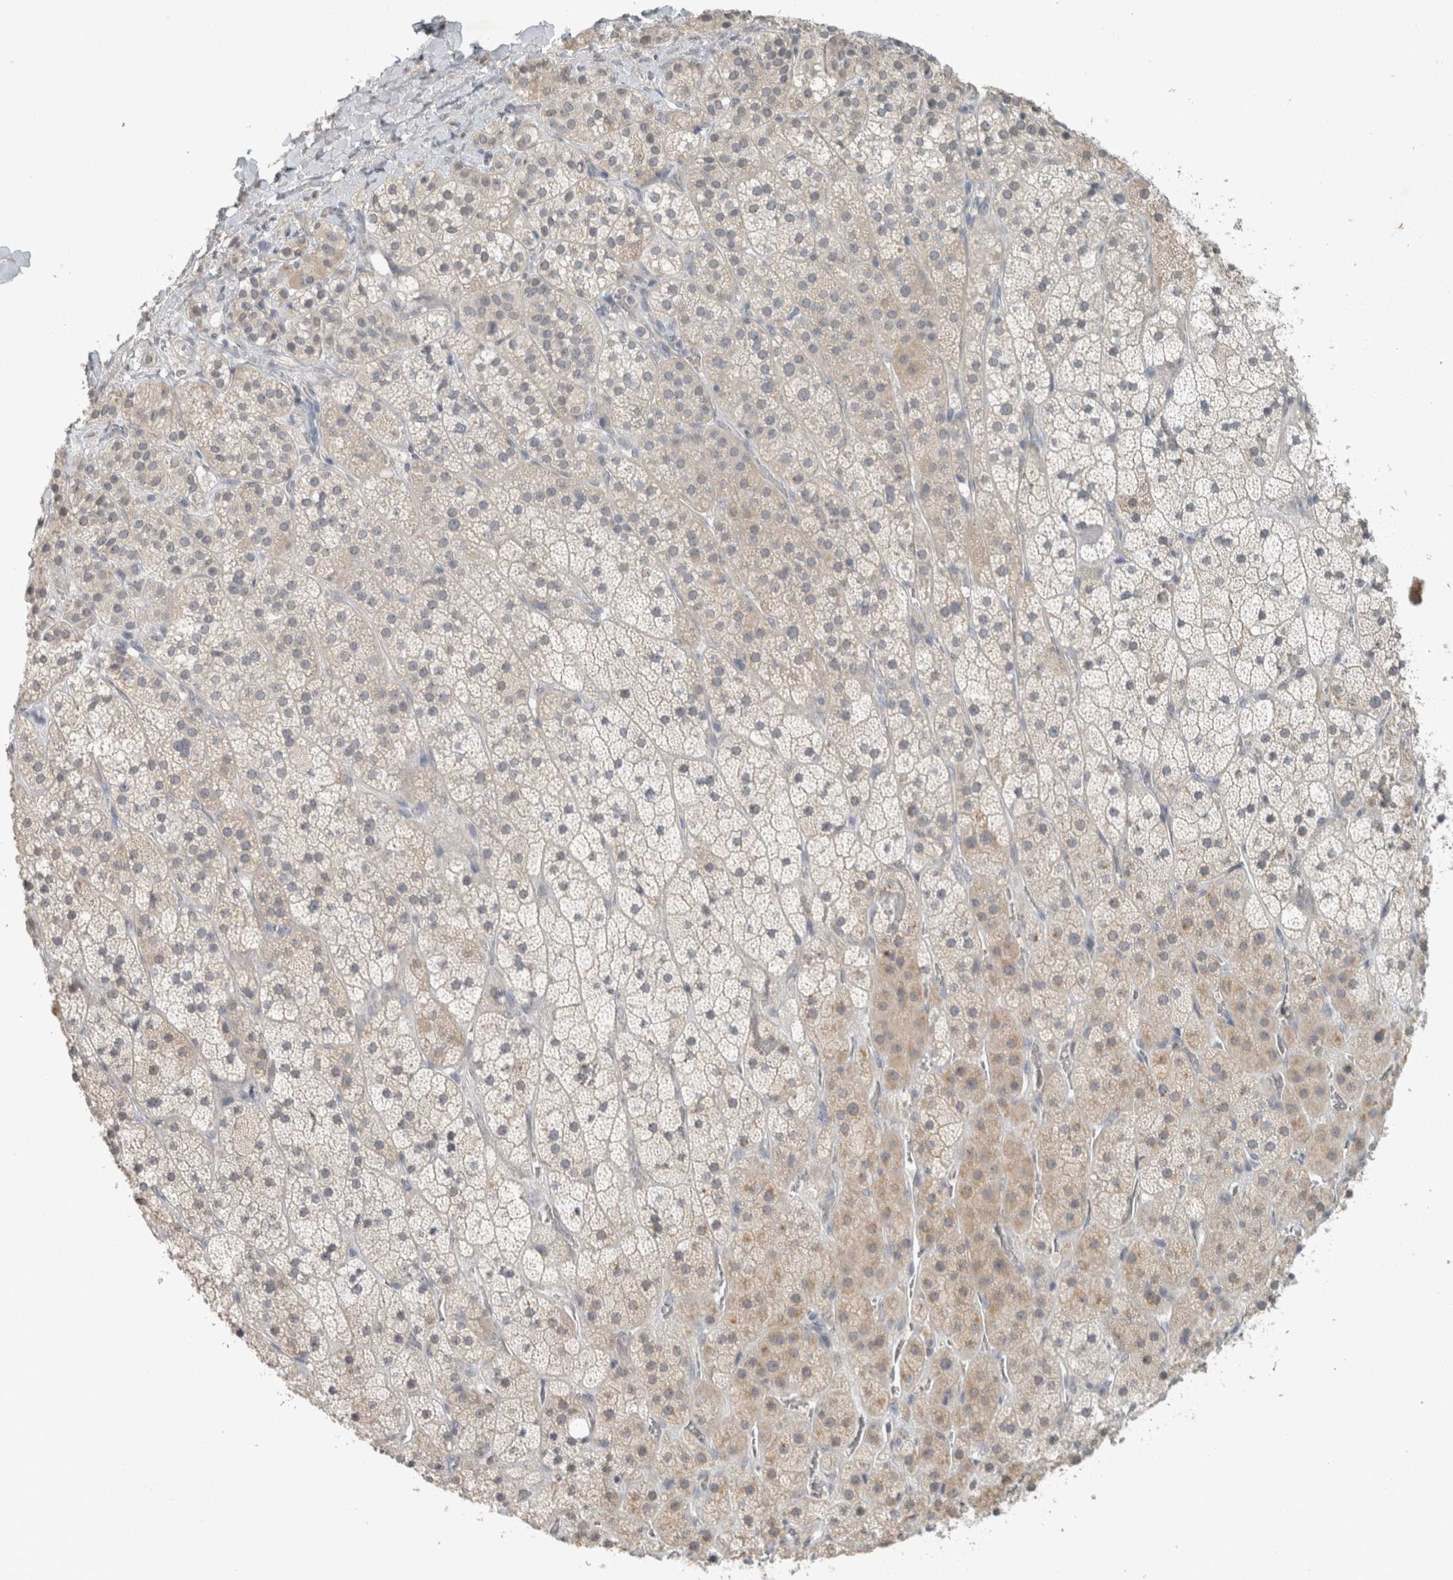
{"staining": {"intensity": "weak", "quantity": "<25%", "location": "cytoplasmic/membranous"}, "tissue": "adrenal gland", "cell_type": "Glandular cells", "image_type": "normal", "snomed": [{"axis": "morphology", "description": "Normal tissue, NOS"}, {"axis": "topography", "description": "Adrenal gland"}], "caption": "This is an immunohistochemistry photomicrograph of benign adrenal gland. There is no staining in glandular cells.", "gene": "TRIT1", "patient": {"sex": "male", "age": 57}}